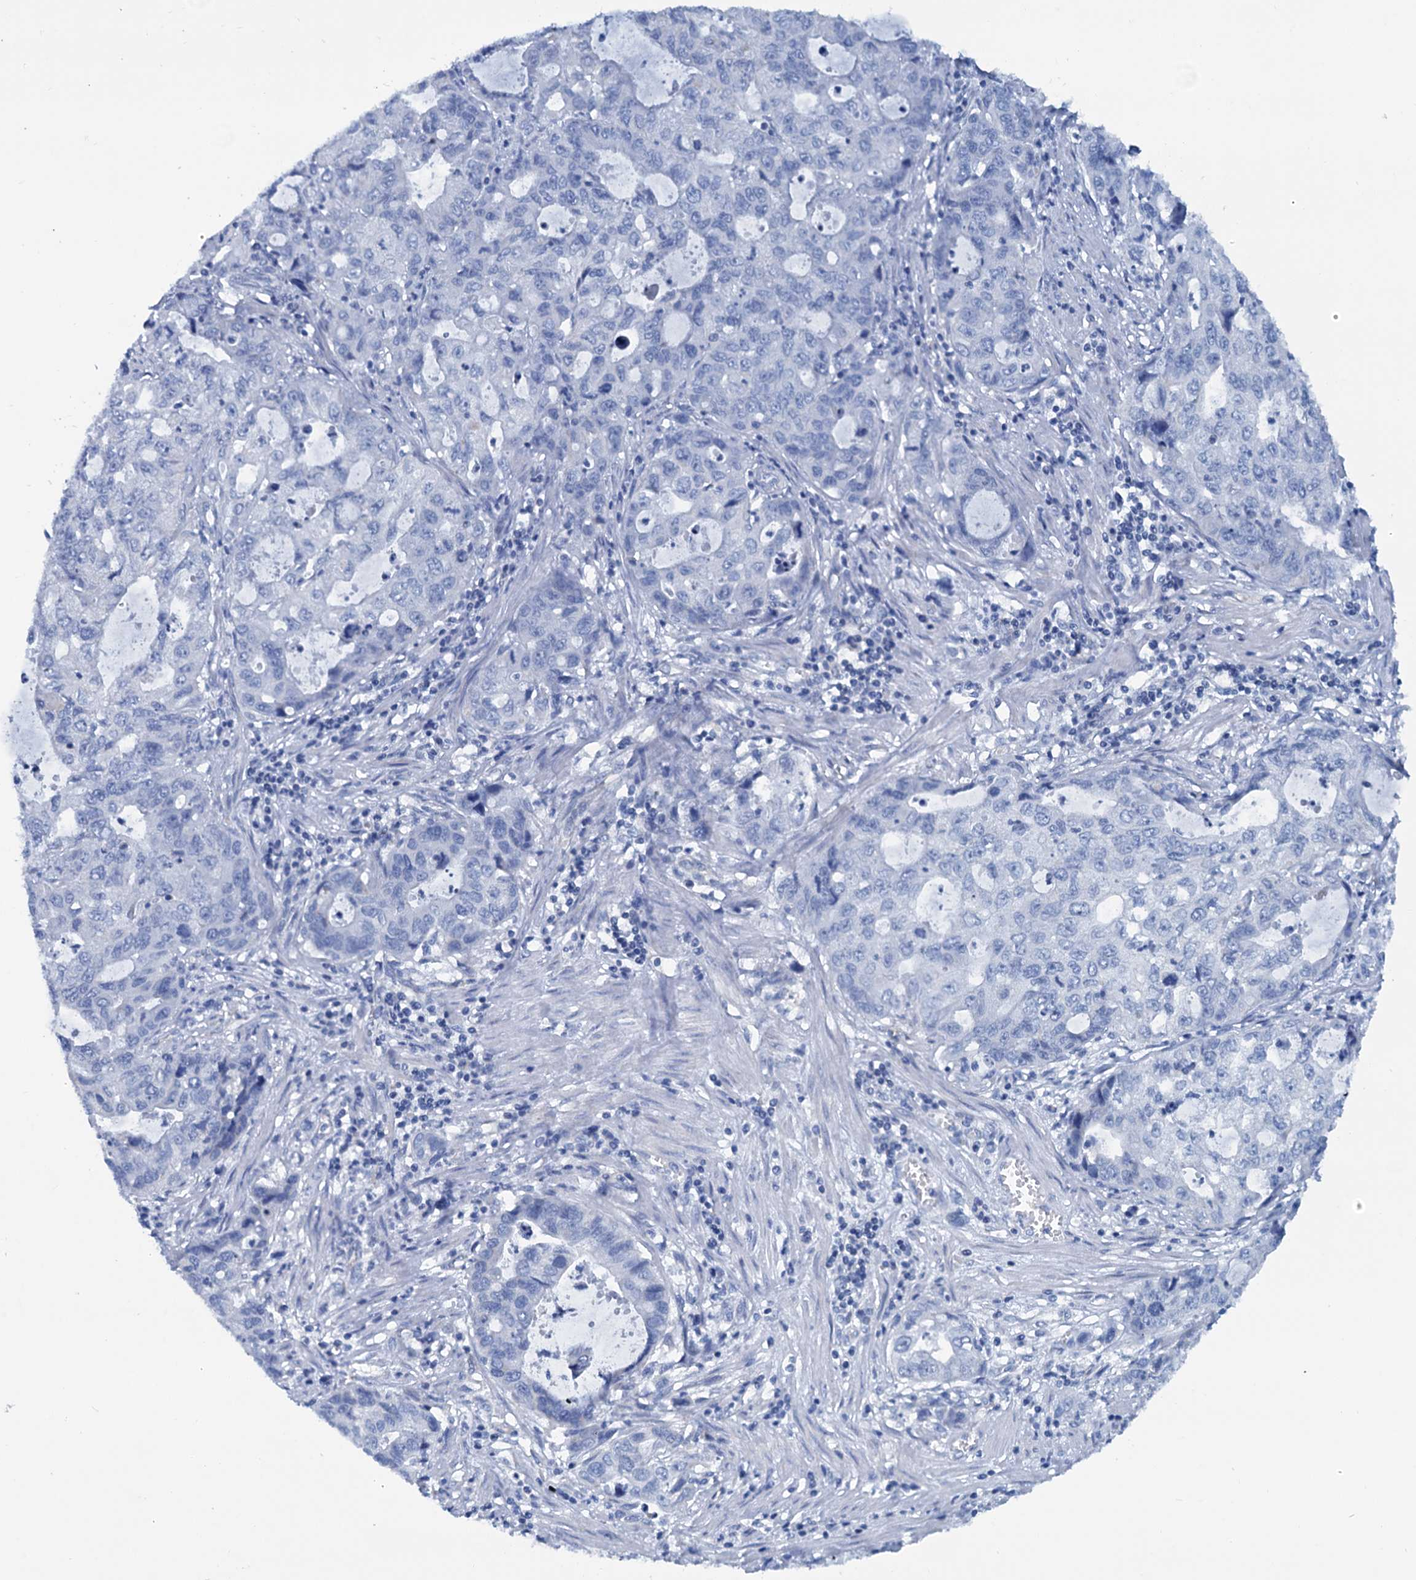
{"staining": {"intensity": "negative", "quantity": "none", "location": "none"}, "tissue": "stomach cancer", "cell_type": "Tumor cells", "image_type": "cancer", "snomed": [{"axis": "morphology", "description": "Adenocarcinoma, NOS"}, {"axis": "topography", "description": "Stomach, upper"}], "caption": "Immunohistochemical staining of human adenocarcinoma (stomach) displays no significant positivity in tumor cells. The staining is performed using DAB (3,3'-diaminobenzidine) brown chromogen with nuclei counter-stained in using hematoxylin.", "gene": "SLC1A3", "patient": {"sex": "female", "age": 52}}